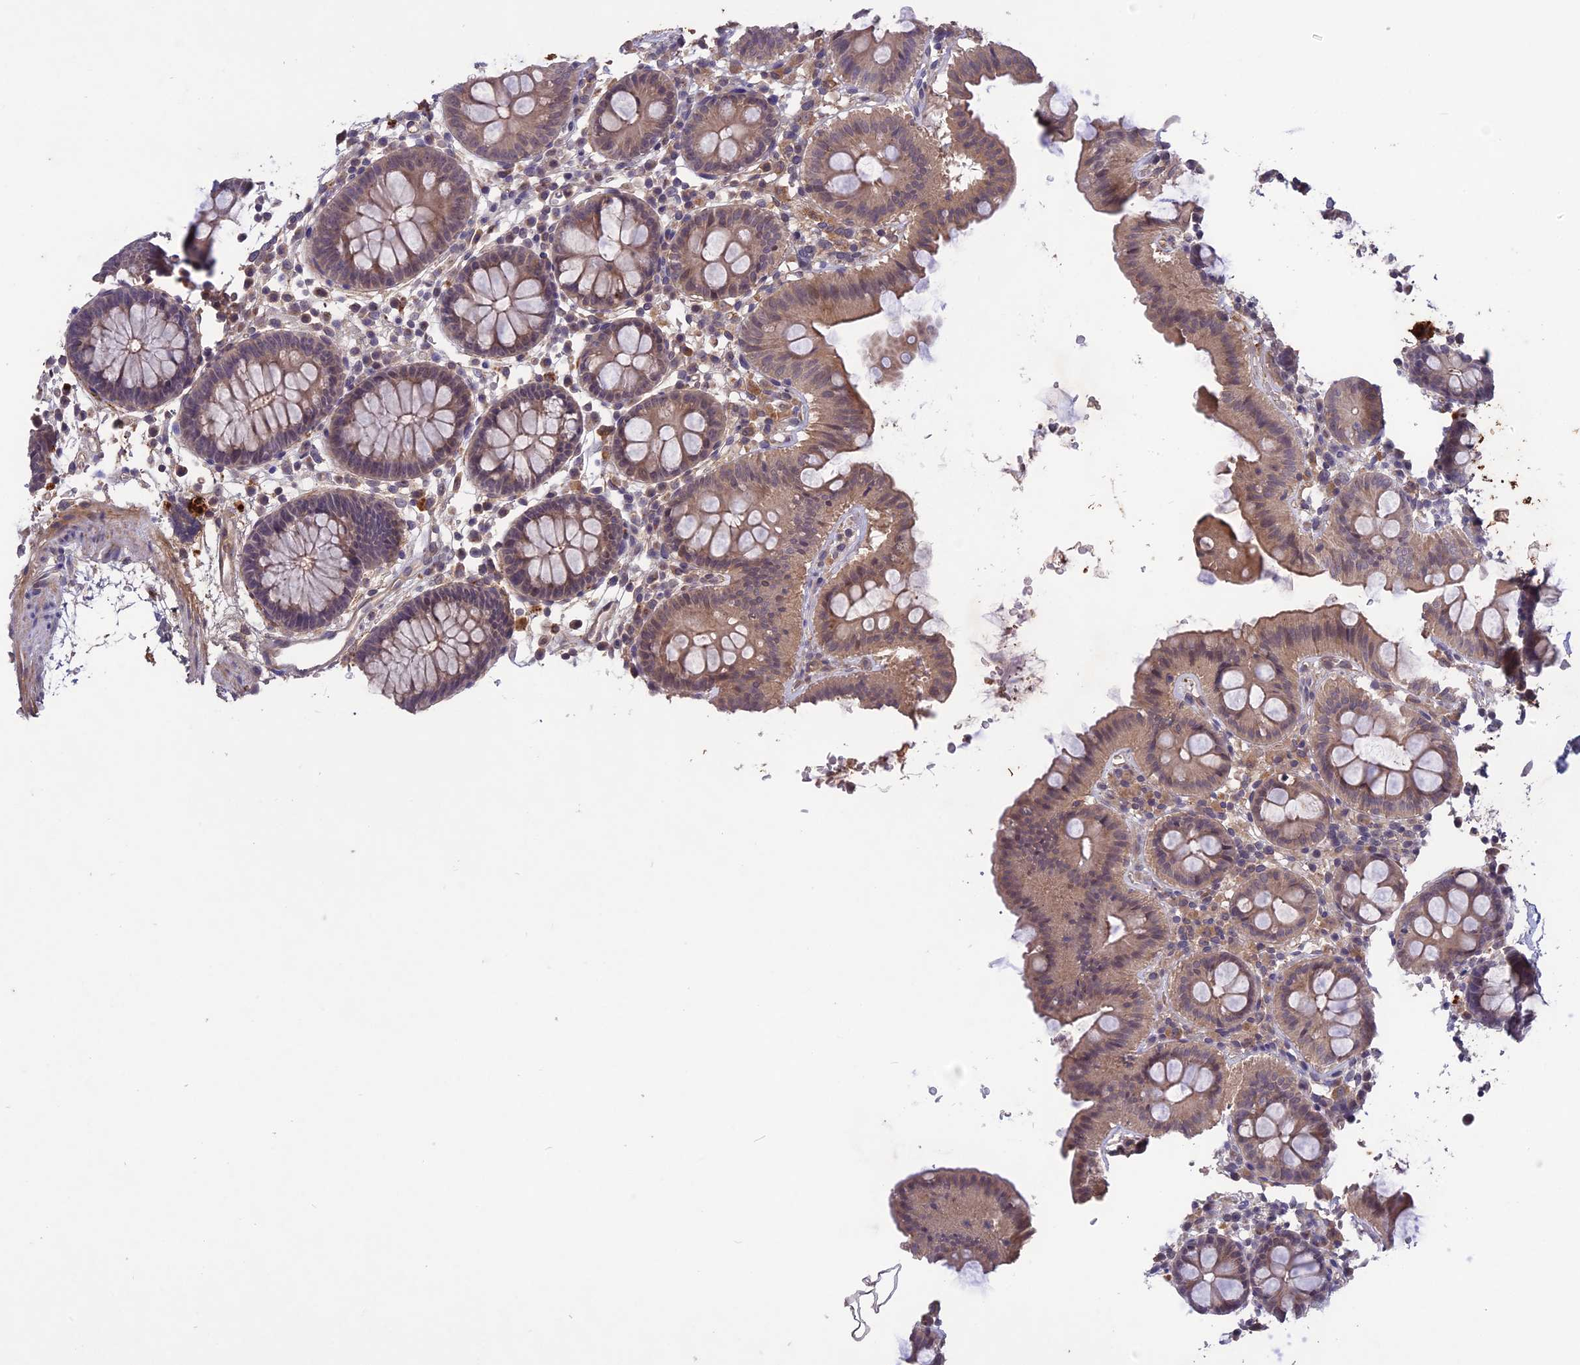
{"staining": {"intensity": "moderate", "quantity": ">75%", "location": "cytoplasmic/membranous"}, "tissue": "colon", "cell_type": "Endothelial cells", "image_type": "normal", "snomed": [{"axis": "morphology", "description": "Normal tissue, NOS"}, {"axis": "topography", "description": "Colon"}], "caption": "A medium amount of moderate cytoplasmic/membranous expression is seen in about >75% of endothelial cells in unremarkable colon. (DAB (3,3'-diaminobenzidine) = brown stain, brightfield microscopy at high magnification).", "gene": "ADO", "patient": {"sex": "male", "age": 75}}